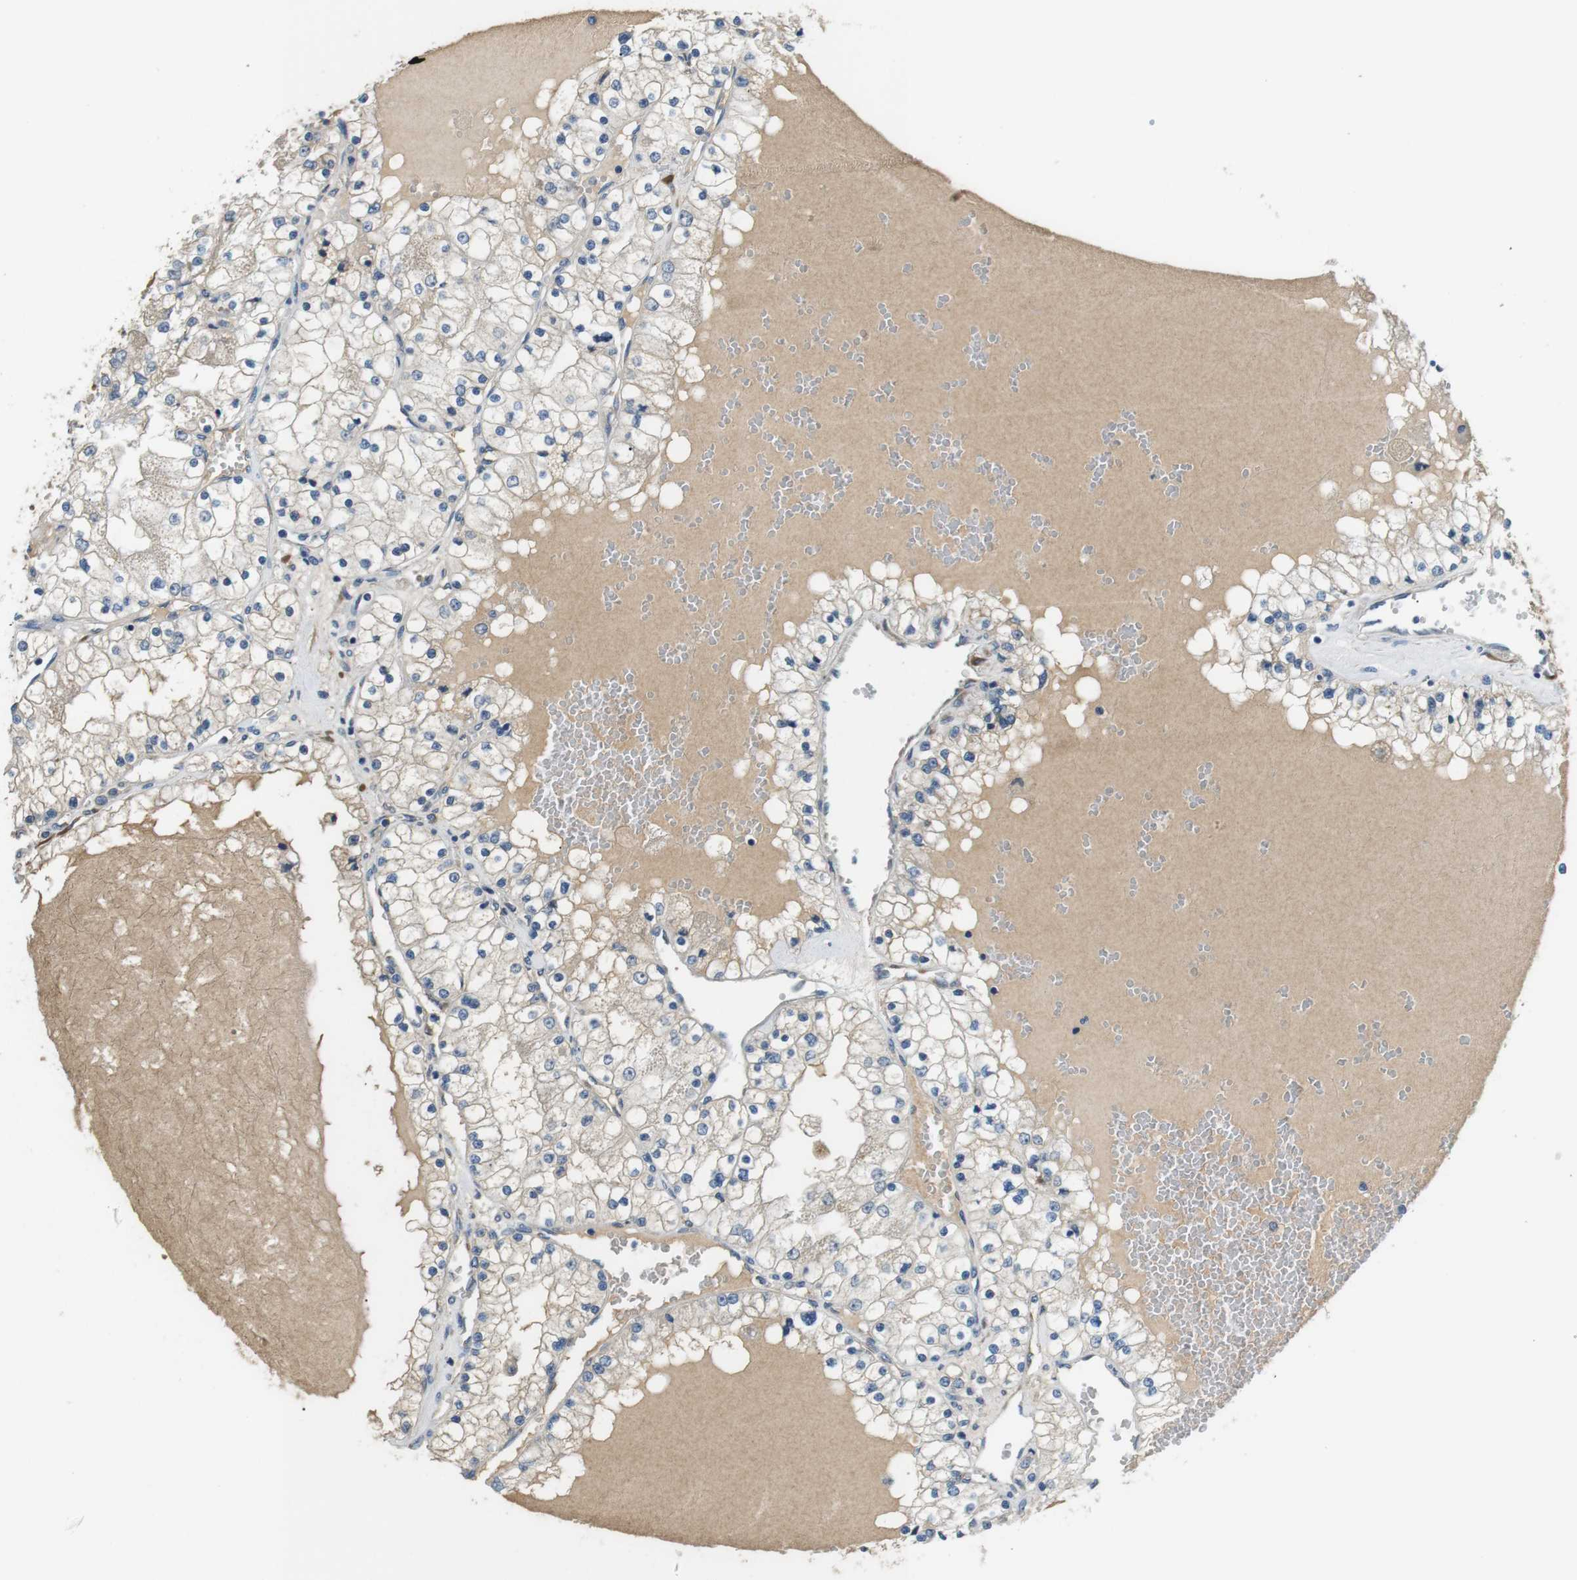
{"staining": {"intensity": "negative", "quantity": "none", "location": "none"}, "tissue": "renal cancer", "cell_type": "Tumor cells", "image_type": "cancer", "snomed": [{"axis": "morphology", "description": "Adenocarcinoma, NOS"}, {"axis": "topography", "description": "Kidney"}], "caption": "Immunohistochemical staining of human renal adenocarcinoma shows no significant positivity in tumor cells. Nuclei are stained in blue.", "gene": "UNC5CL", "patient": {"sex": "male", "age": 68}}